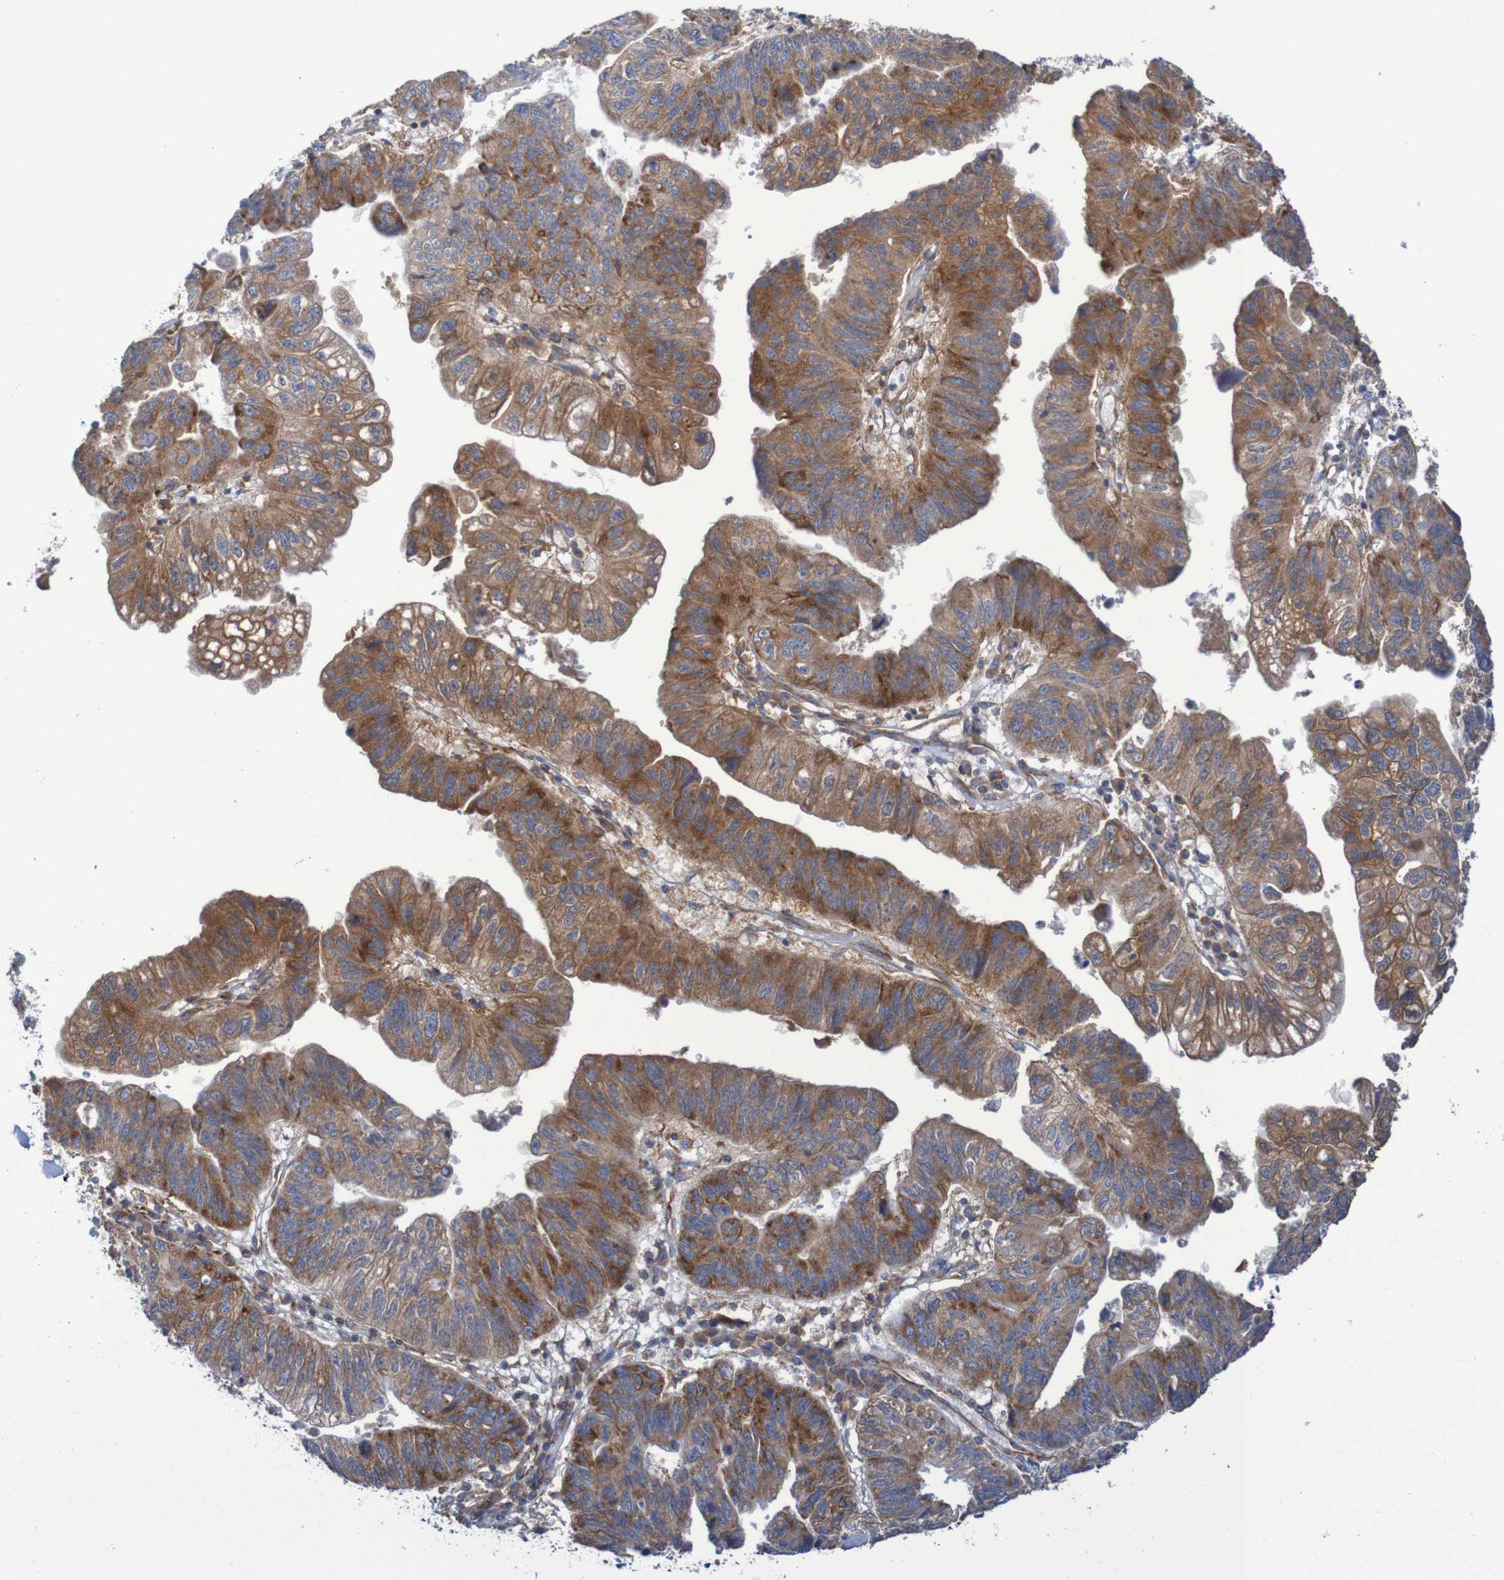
{"staining": {"intensity": "moderate", "quantity": ">75%", "location": "cytoplasmic/membranous"}, "tissue": "stomach cancer", "cell_type": "Tumor cells", "image_type": "cancer", "snomed": [{"axis": "morphology", "description": "Adenocarcinoma, NOS"}, {"axis": "topography", "description": "Stomach"}], "caption": "IHC histopathology image of stomach cancer stained for a protein (brown), which demonstrates medium levels of moderate cytoplasmic/membranous expression in approximately >75% of tumor cells.", "gene": "FXR2", "patient": {"sex": "male", "age": 59}}